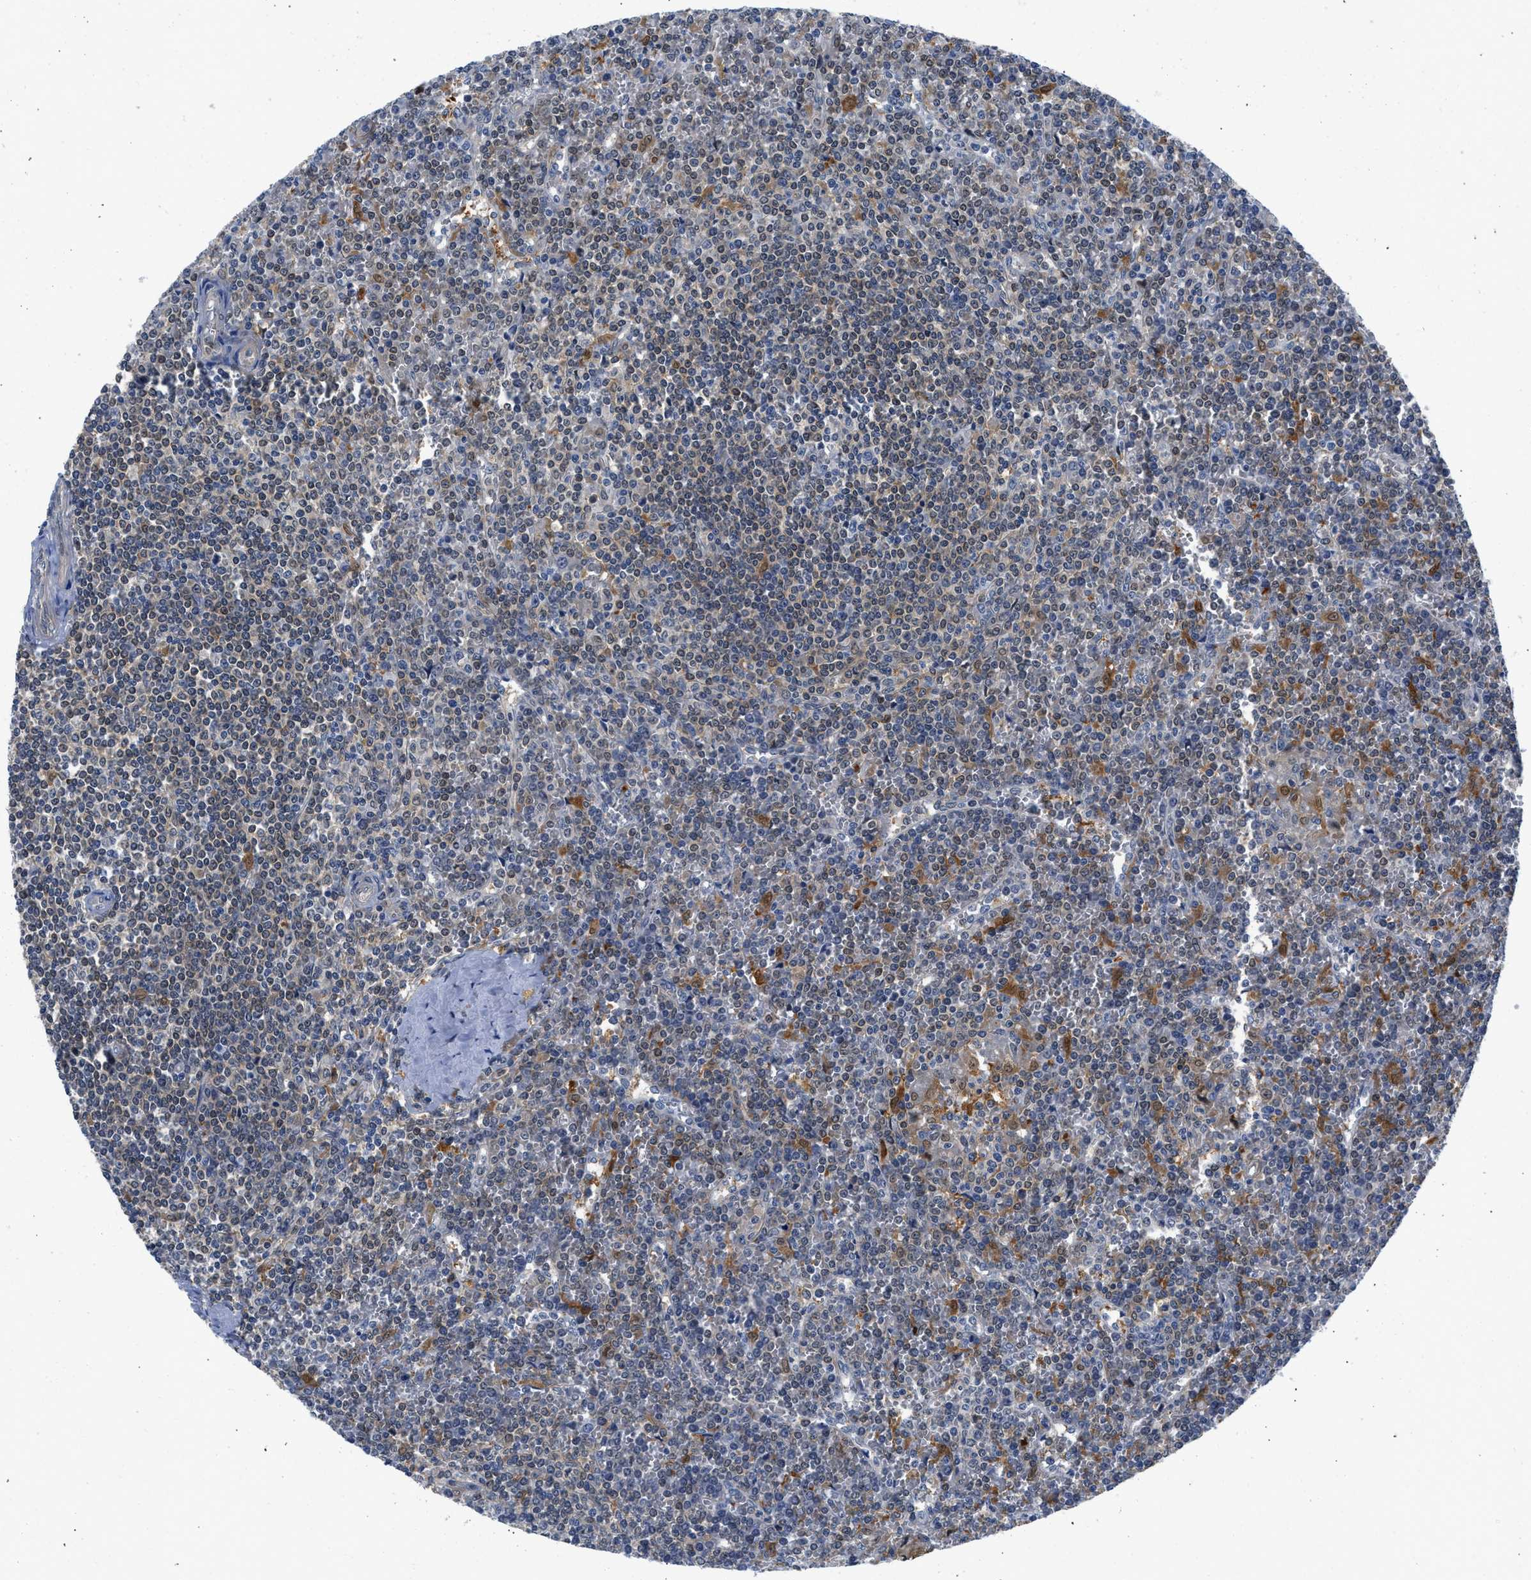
{"staining": {"intensity": "weak", "quantity": "25%-75%", "location": "cytoplasmic/membranous,nuclear"}, "tissue": "lymphoma", "cell_type": "Tumor cells", "image_type": "cancer", "snomed": [{"axis": "morphology", "description": "Malignant lymphoma, non-Hodgkin's type, Low grade"}, {"axis": "topography", "description": "Spleen"}], "caption": "A low amount of weak cytoplasmic/membranous and nuclear staining is appreciated in about 25%-75% of tumor cells in malignant lymphoma, non-Hodgkin's type (low-grade) tissue.", "gene": "CBR1", "patient": {"sex": "female", "age": 19}}